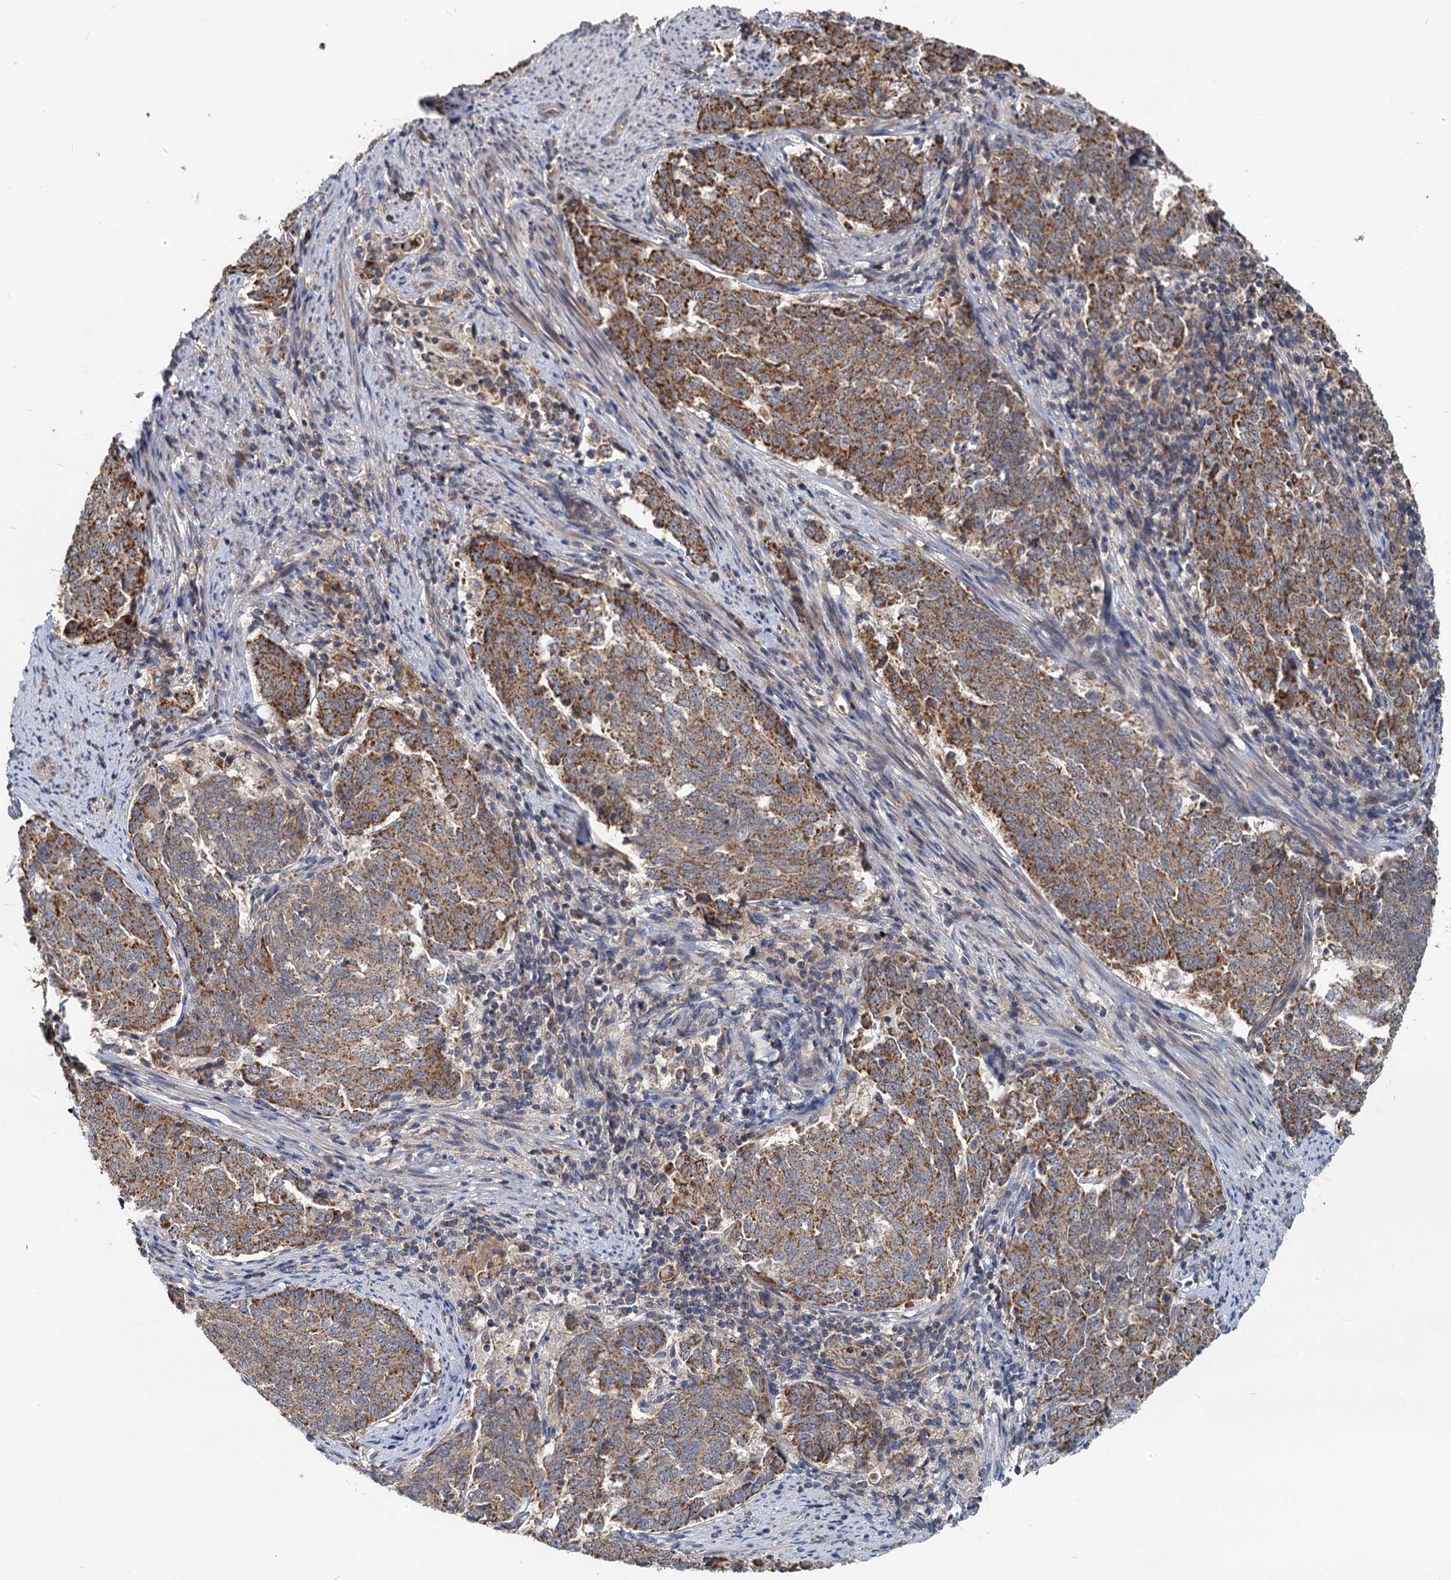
{"staining": {"intensity": "moderate", "quantity": ">75%", "location": "cytoplasmic/membranous"}, "tissue": "endometrial cancer", "cell_type": "Tumor cells", "image_type": "cancer", "snomed": [{"axis": "morphology", "description": "Adenocarcinoma, NOS"}, {"axis": "topography", "description": "Endometrium"}], "caption": "Protein staining demonstrates moderate cytoplasmic/membranous positivity in about >75% of tumor cells in endometrial cancer.", "gene": "OTUB1", "patient": {"sex": "female", "age": 80}}